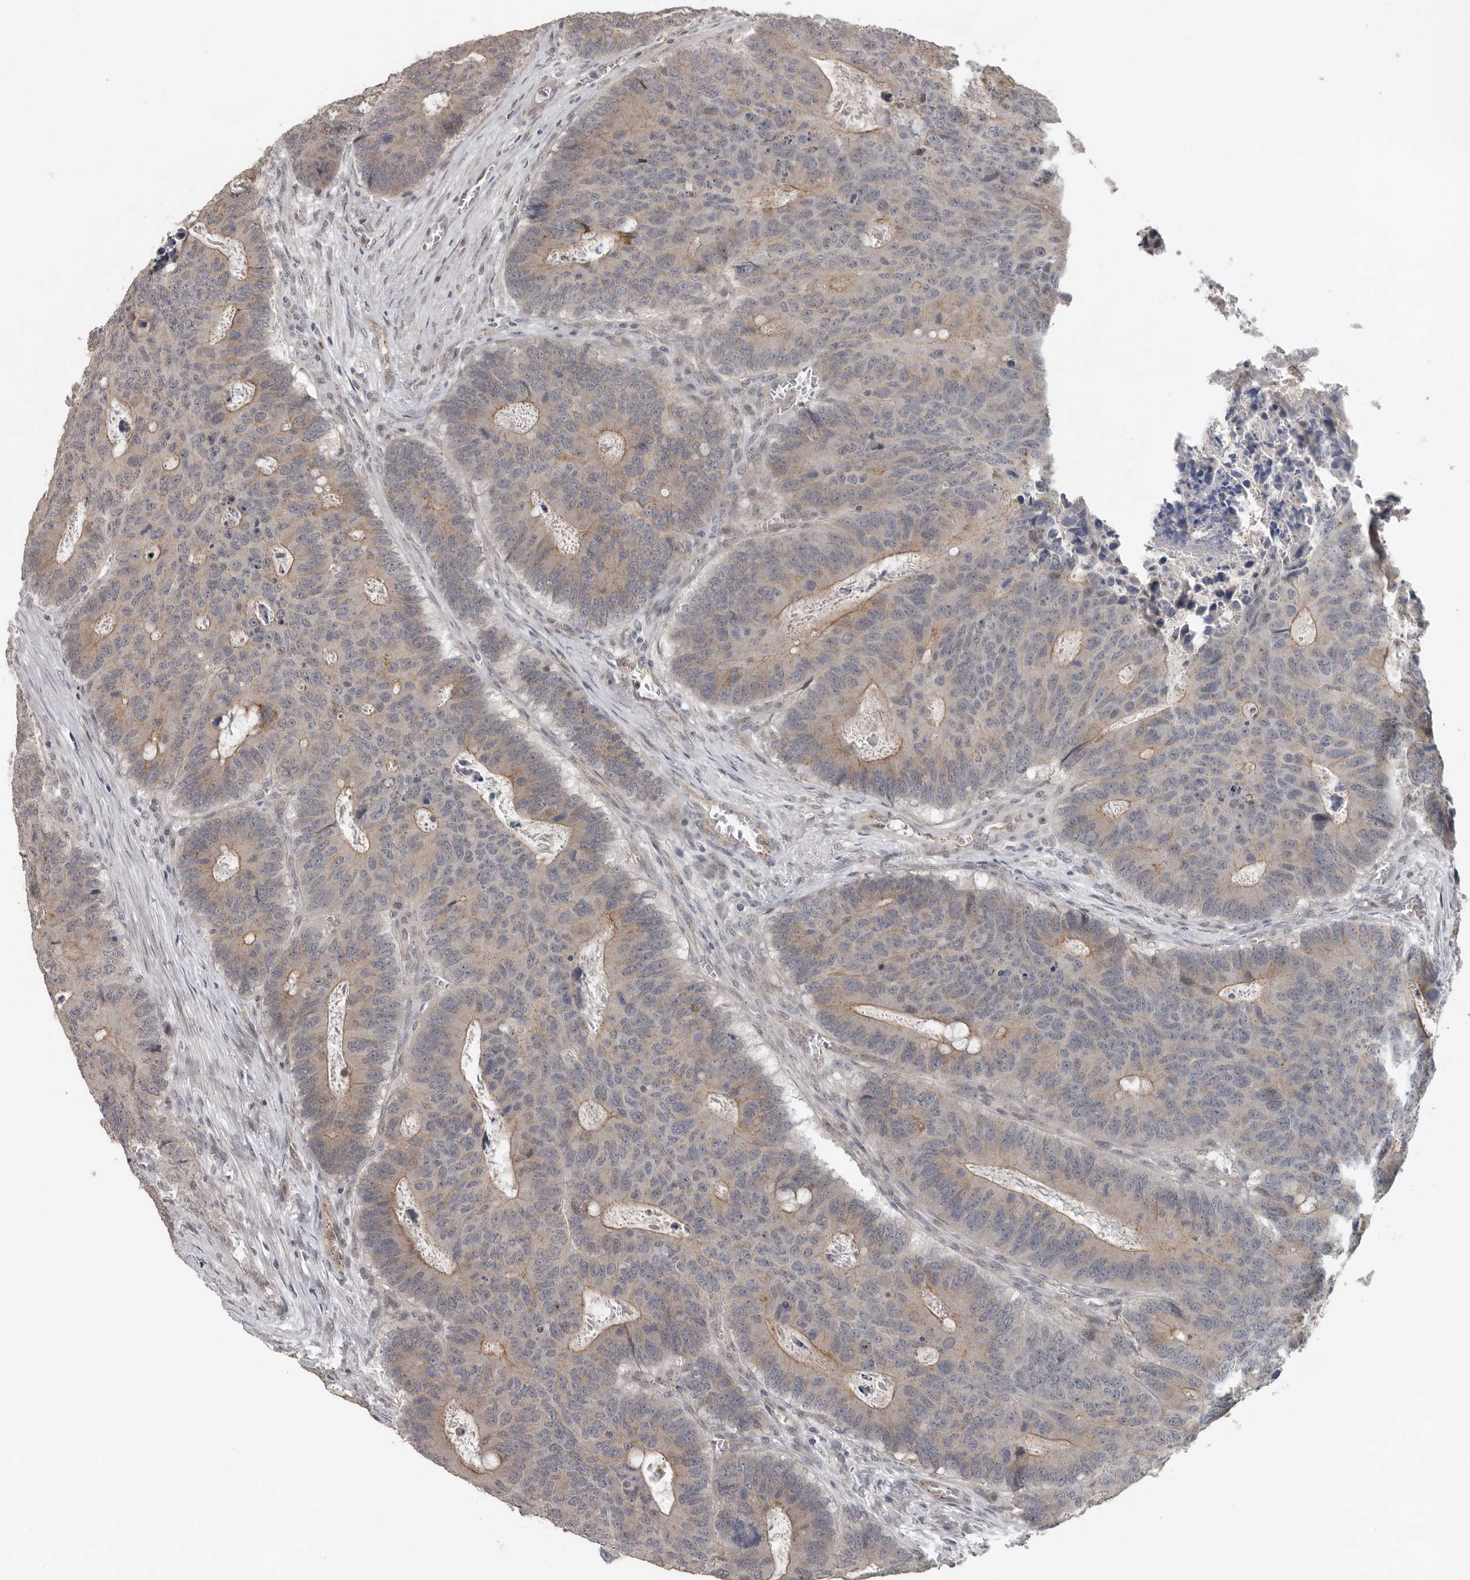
{"staining": {"intensity": "weak", "quantity": "25%-75%", "location": "cytoplasmic/membranous"}, "tissue": "colorectal cancer", "cell_type": "Tumor cells", "image_type": "cancer", "snomed": [{"axis": "morphology", "description": "Adenocarcinoma, NOS"}, {"axis": "topography", "description": "Colon"}], "caption": "Adenocarcinoma (colorectal) was stained to show a protein in brown. There is low levels of weak cytoplasmic/membranous expression in approximately 25%-75% of tumor cells.", "gene": "CEP350", "patient": {"sex": "male", "age": 87}}